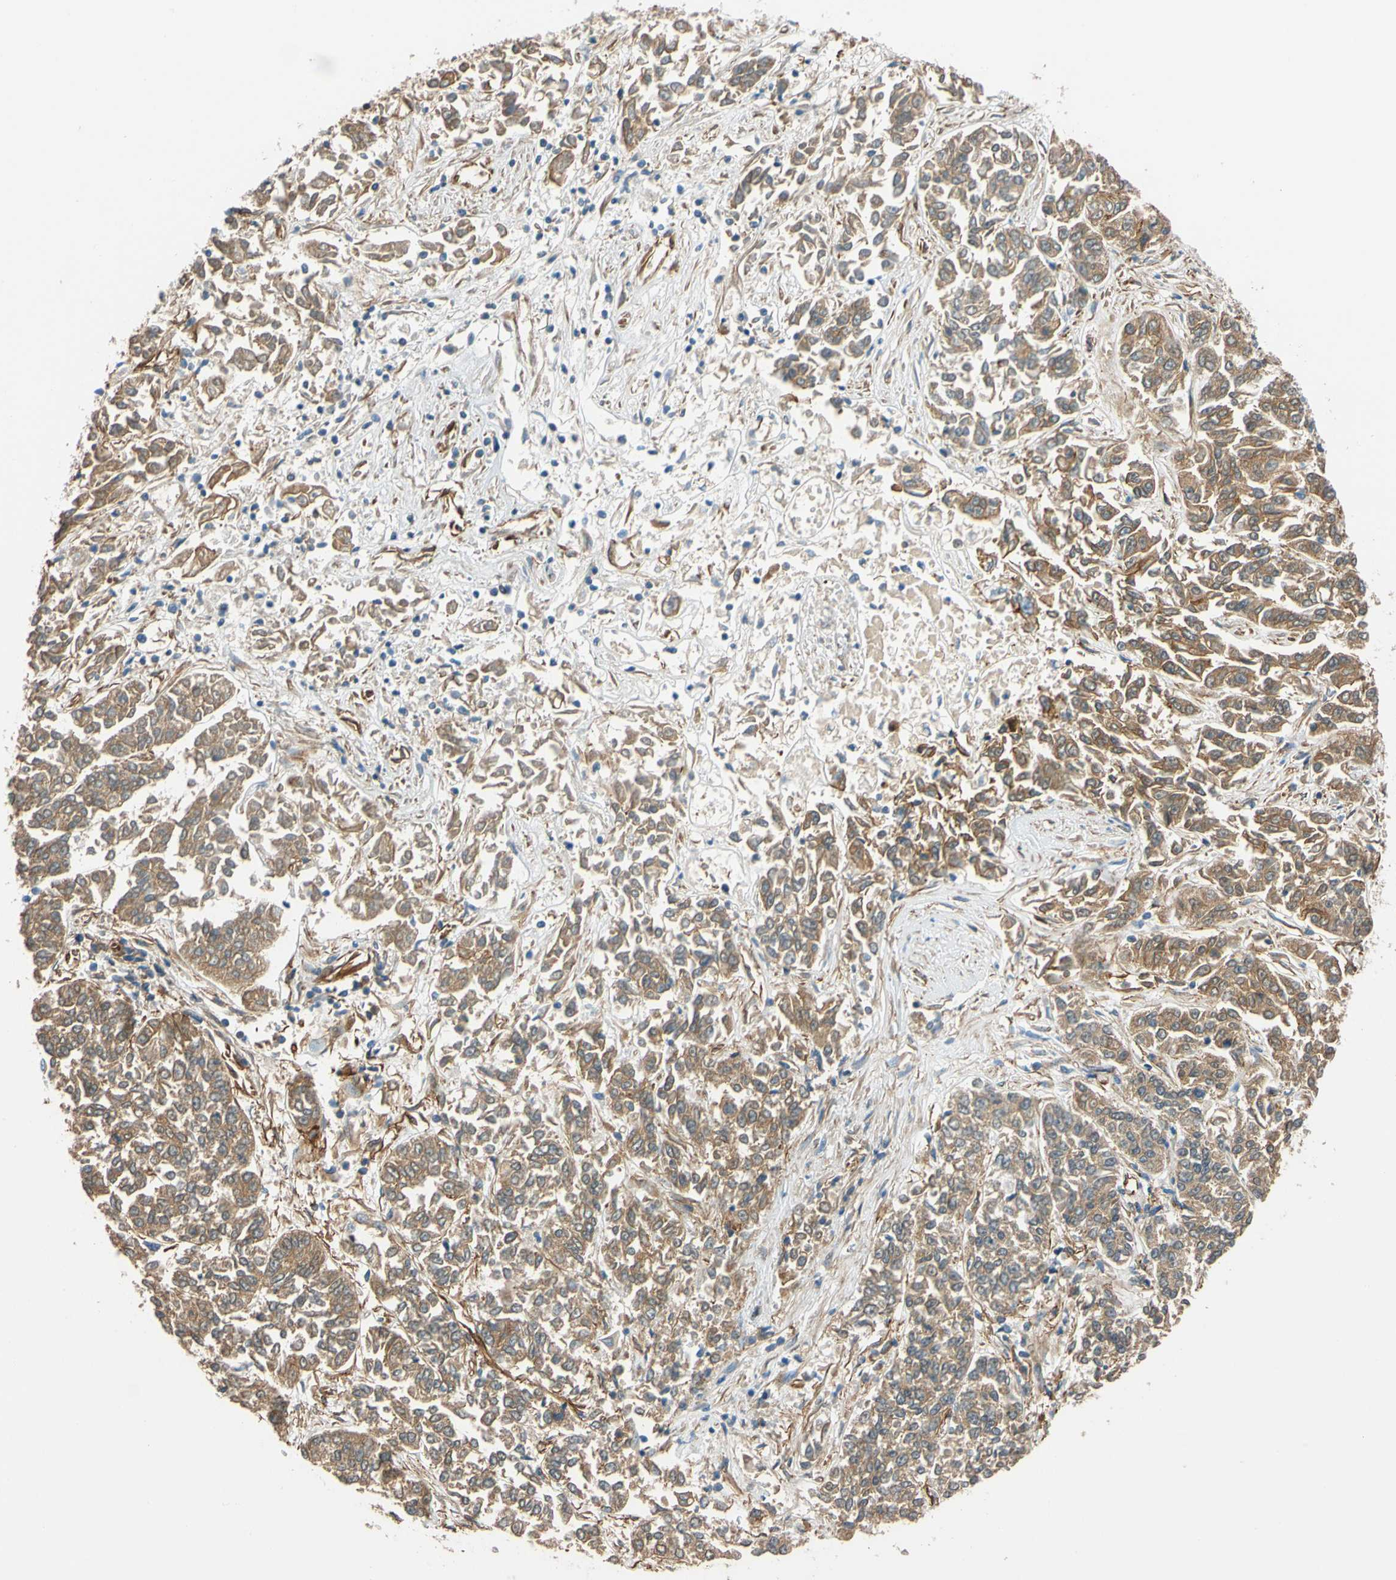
{"staining": {"intensity": "moderate", "quantity": ">75%", "location": "cytoplasmic/membranous"}, "tissue": "lung cancer", "cell_type": "Tumor cells", "image_type": "cancer", "snomed": [{"axis": "morphology", "description": "Adenocarcinoma, NOS"}, {"axis": "topography", "description": "Lung"}], "caption": "A brown stain shows moderate cytoplasmic/membranous staining of a protein in human lung adenocarcinoma tumor cells. (brown staining indicates protein expression, while blue staining denotes nuclei).", "gene": "SPTAN1", "patient": {"sex": "male", "age": 84}}